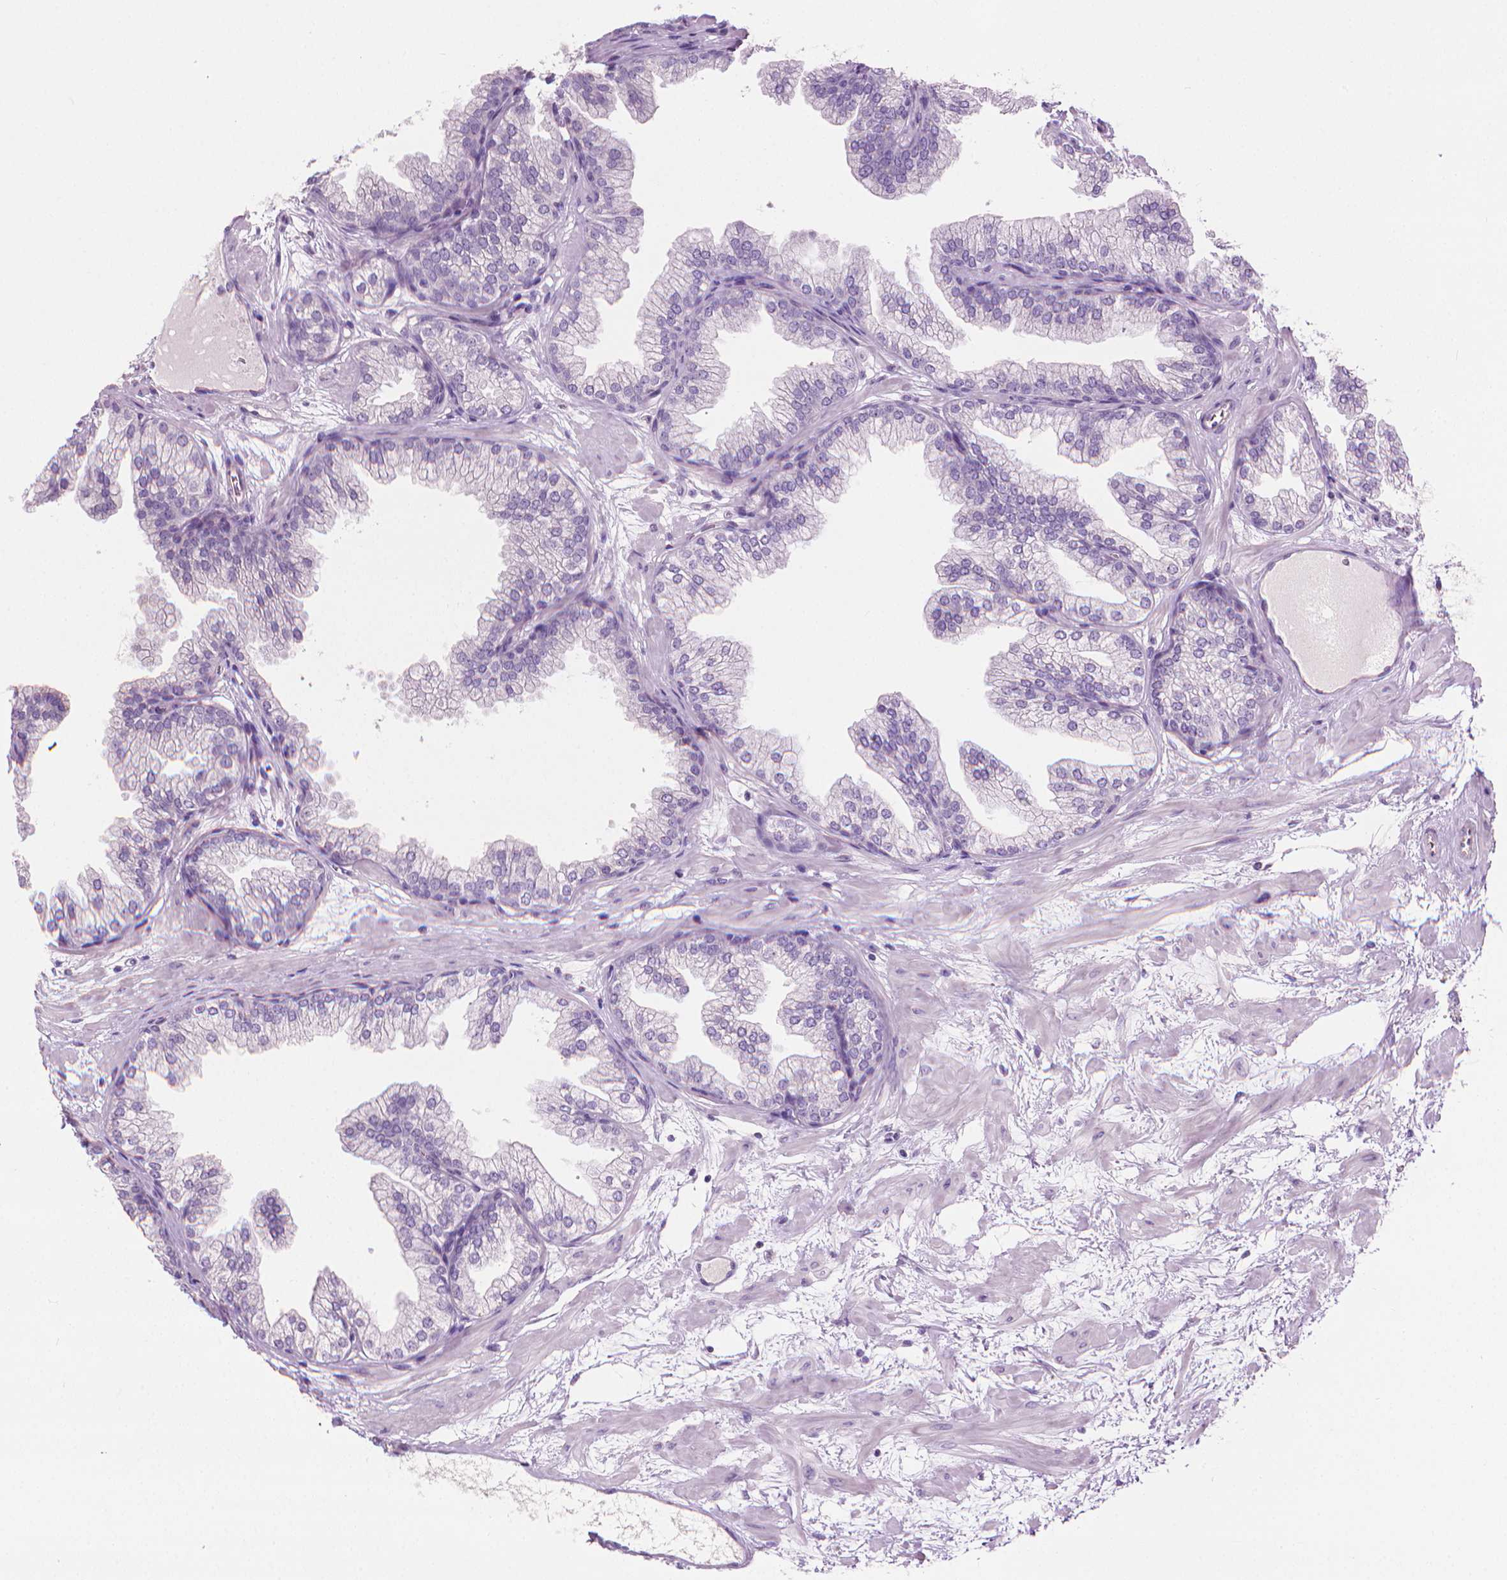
{"staining": {"intensity": "negative", "quantity": "none", "location": "none"}, "tissue": "prostate", "cell_type": "Glandular cells", "image_type": "normal", "snomed": [{"axis": "morphology", "description": "Normal tissue, NOS"}, {"axis": "topography", "description": "Prostate"}], "caption": "Photomicrograph shows no protein positivity in glandular cells of normal prostate.", "gene": "KRT73", "patient": {"sex": "male", "age": 37}}